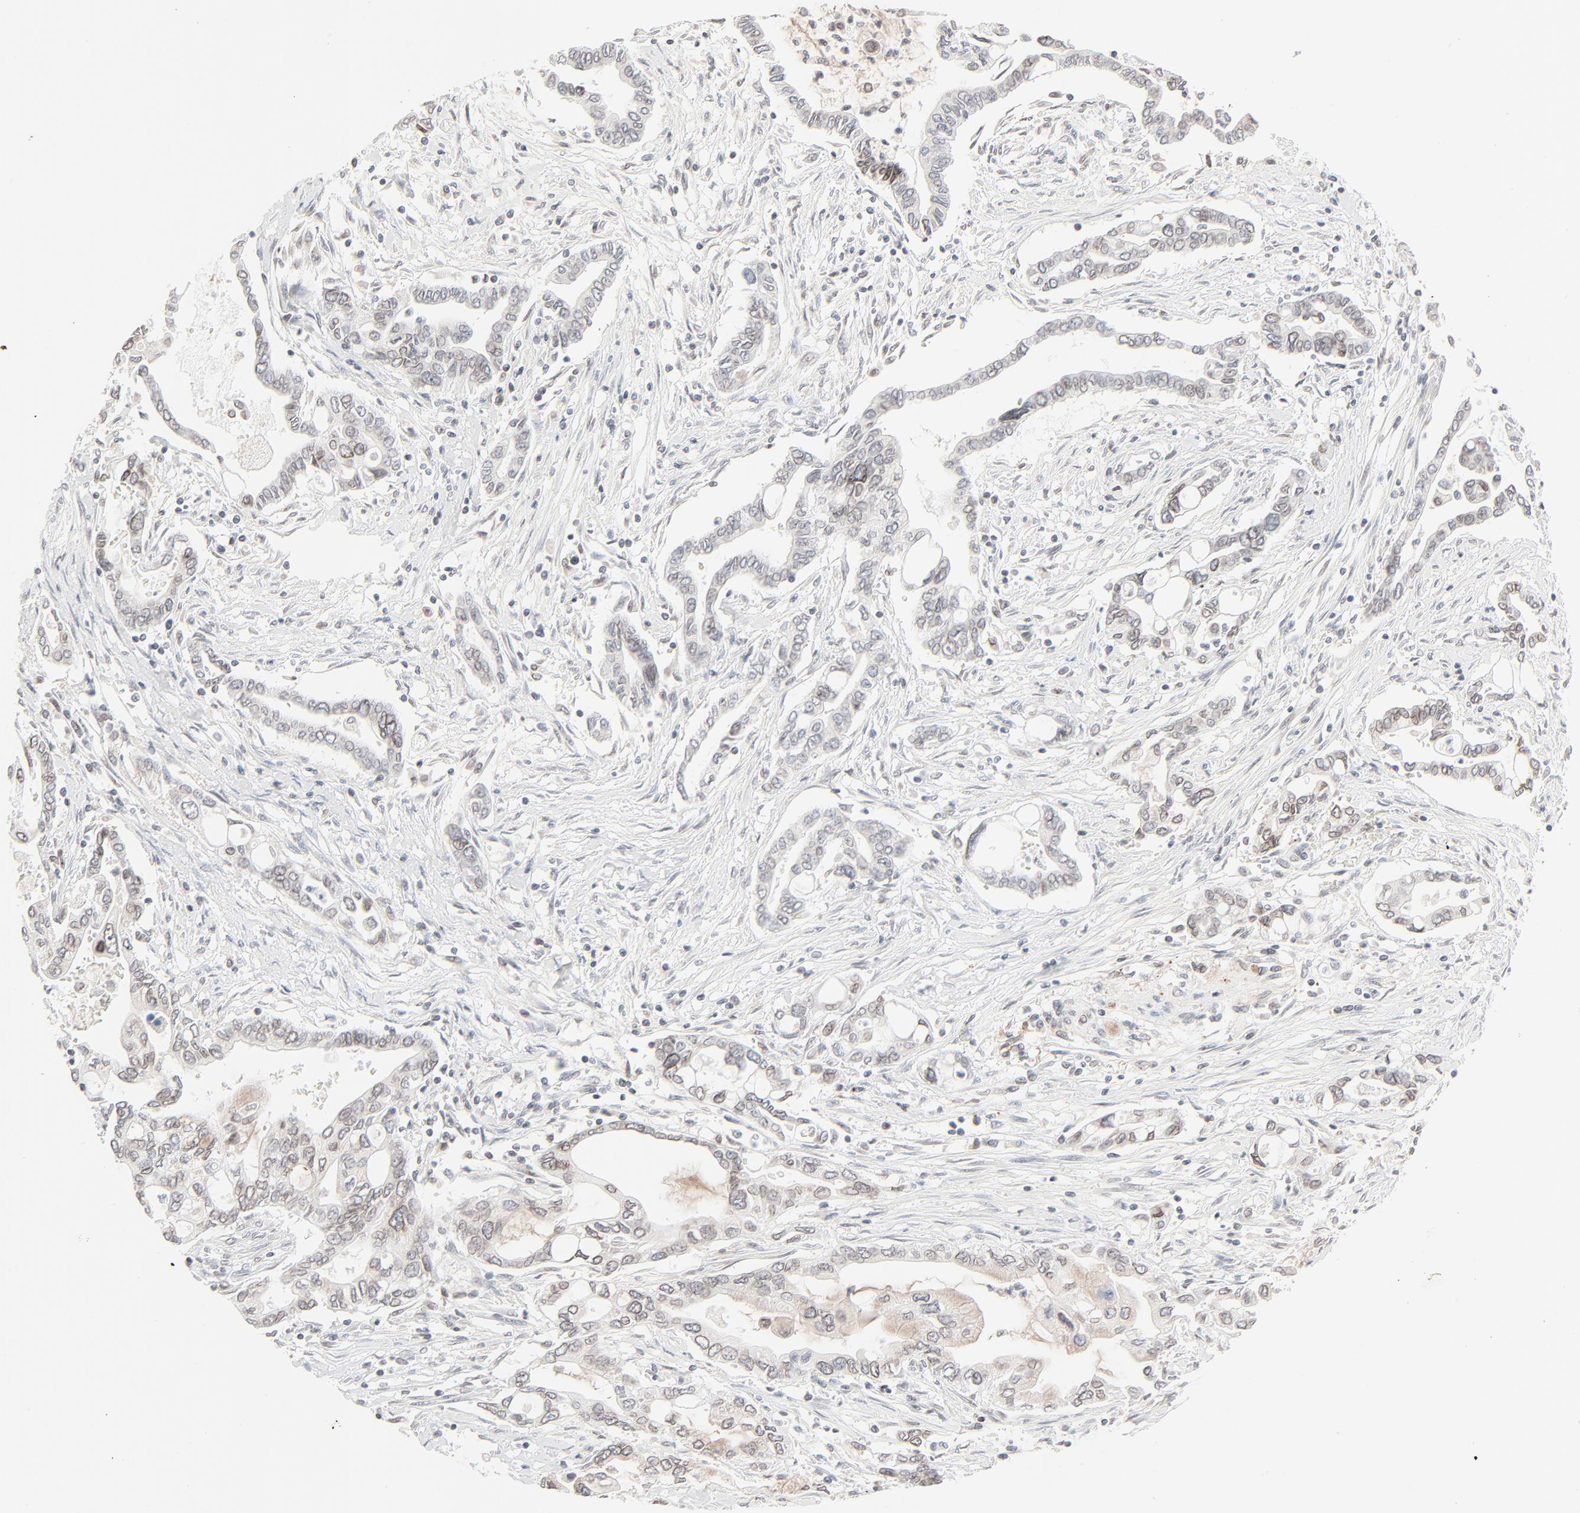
{"staining": {"intensity": "weak", "quantity": "<25%", "location": "cytoplasmic/membranous,nuclear"}, "tissue": "pancreatic cancer", "cell_type": "Tumor cells", "image_type": "cancer", "snomed": [{"axis": "morphology", "description": "Adenocarcinoma, NOS"}, {"axis": "topography", "description": "Pancreas"}], "caption": "The image exhibits no significant staining in tumor cells of pancreatic cancer.", "gene": "MAD1L1", "patient": {"sex": "female", "age": 57}}